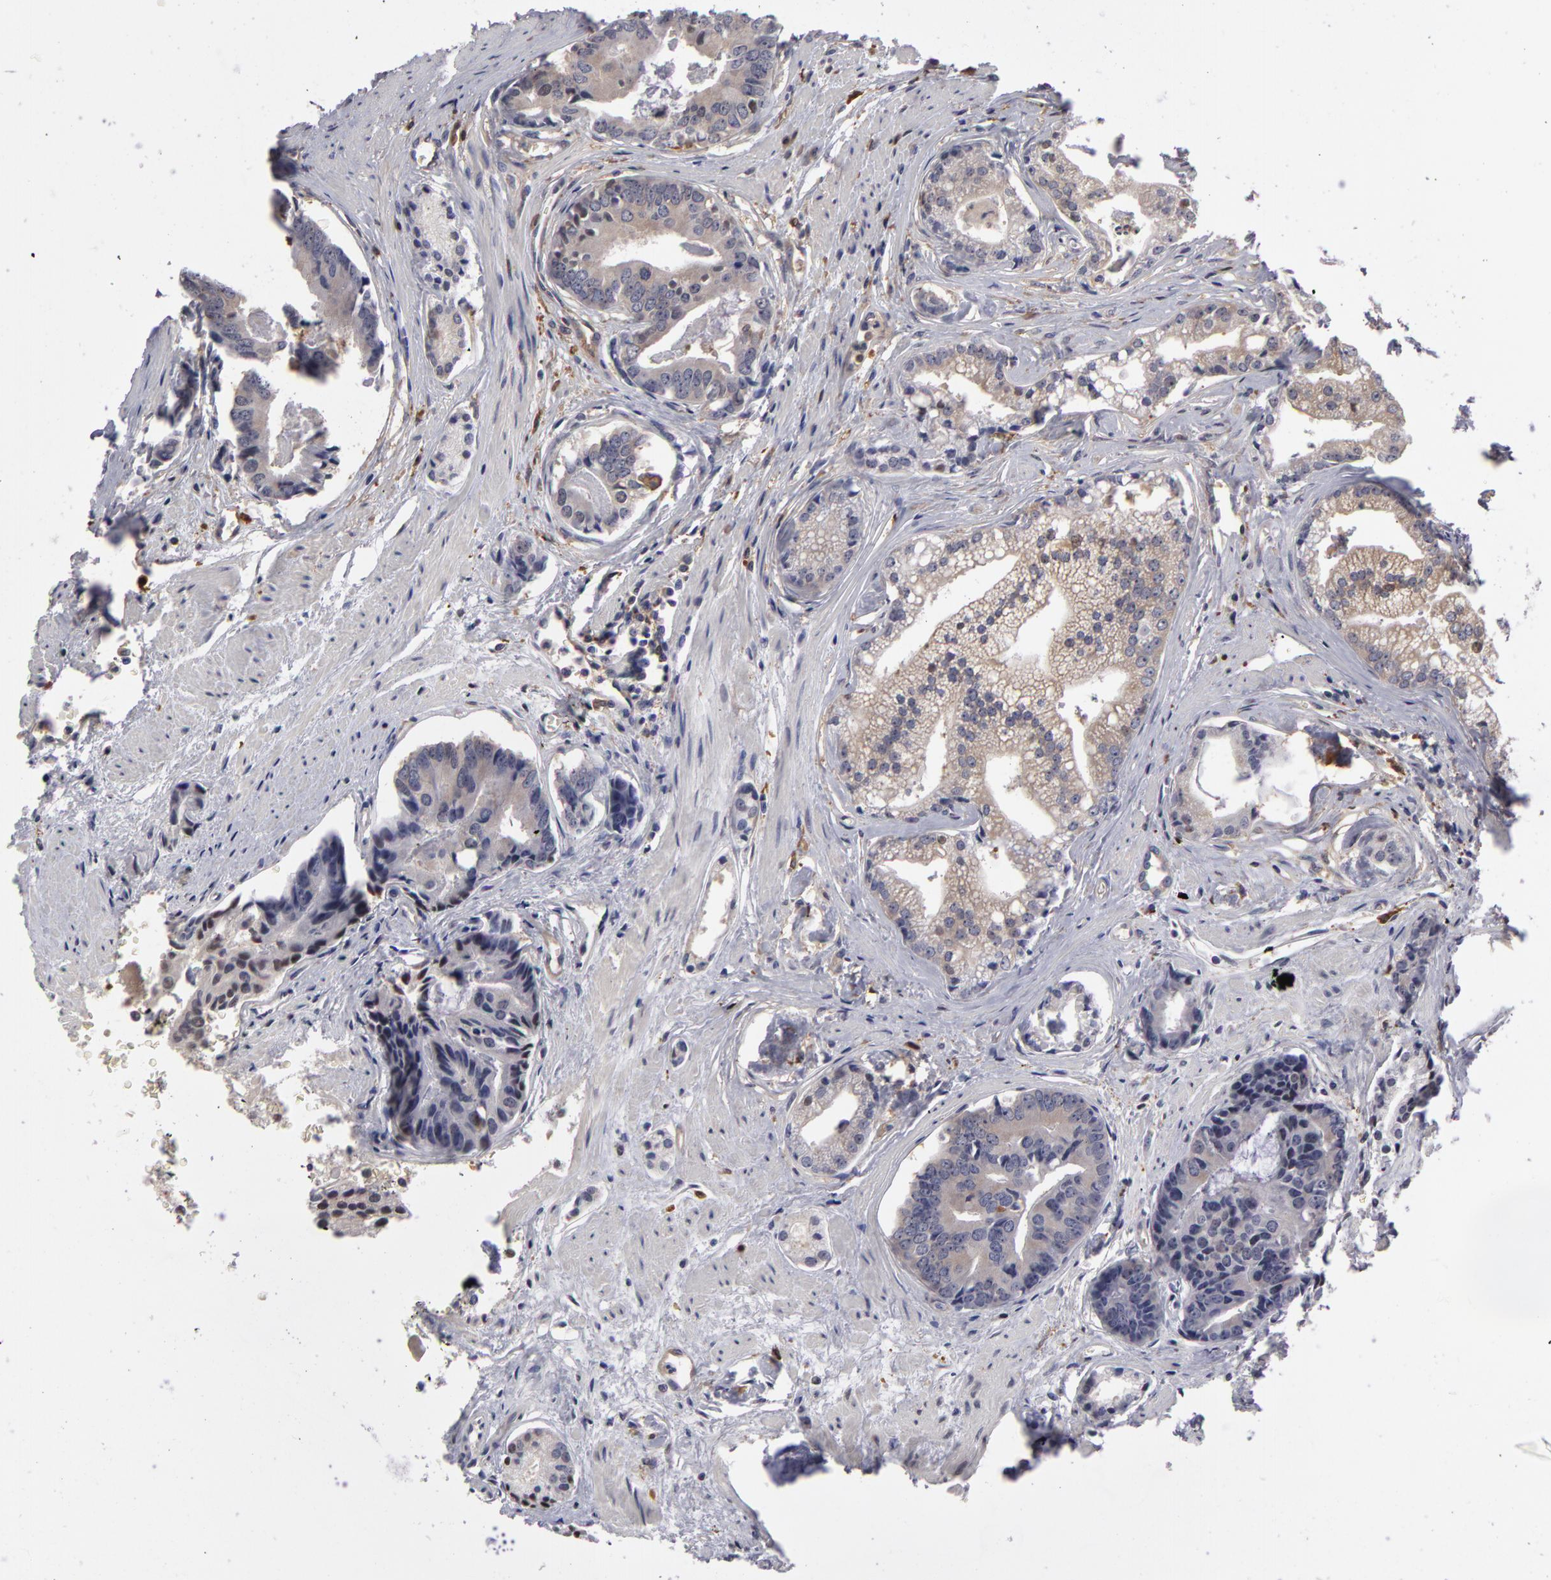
{"staining": {"intensity": "negative", "quantity": "none", "location": "none"}, "tissue": "prostate cancer", "cell_type": "Tumor cells", "image_type": "cancer", "snomed": [{"axis": "morphology", "description": "Adenocarcinoma, High grade"}, {"axis": "topography", "description": "Prostate"}], "caption": "Immunohistochemistry (IHC) image of neoplastic tissue: adenocarcinoma (high-grade) (prostate) stained with DAB demonstrates no significant protein staining in tumor cells. (DAB IHC with hematoxylin counter stain).", "gene": "GNPDA1", "patient": {"sex": "male", "age": 56}}